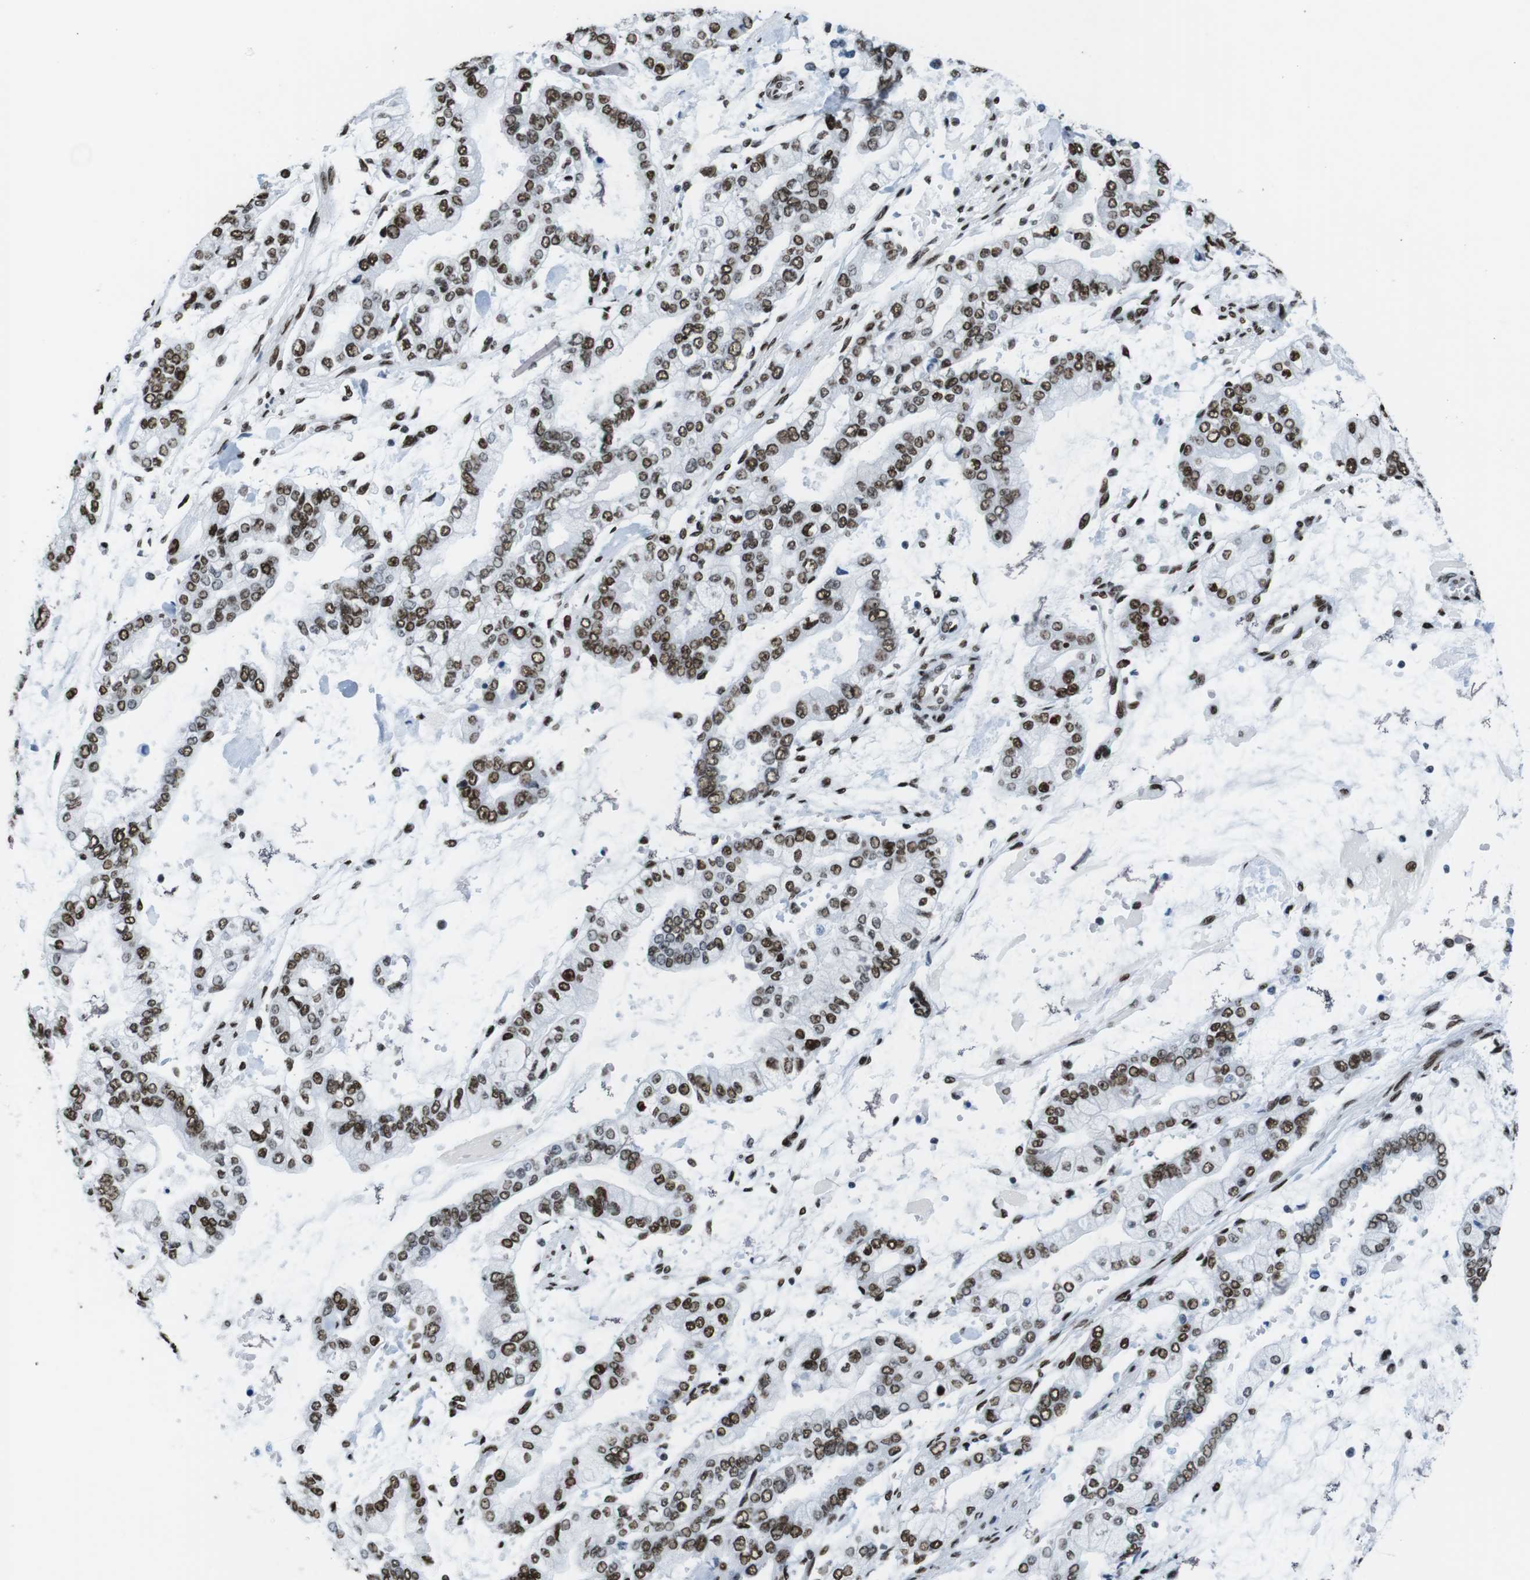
{"staining": {"intensity": "strong", "quantity": ">75%", "location": "nuclear"}, "tissue": "stomach cancer", "cell_type": "Tumor cells", "image_type": "cancer", "snomed": [{"axis": "morphology", "description": "Normal tissue, NOS"}, {"axis": "morphology", "description": "Adenocarcinoma, NOS"}, {"axis": "topography", "description": "Stomach, upper"}, {"axis": "topography", "description": "Stomach"}], "caption": "Stomach cancer stained with IHC displays strong nuclear expression in about >75% of tumor cells. (DAB (3,3'-diaminobenzidine) = brown stain, brightfield microscopy at high magnification).", "gene": "CITED2", "patient": {"sex": "male", "age": 76}}